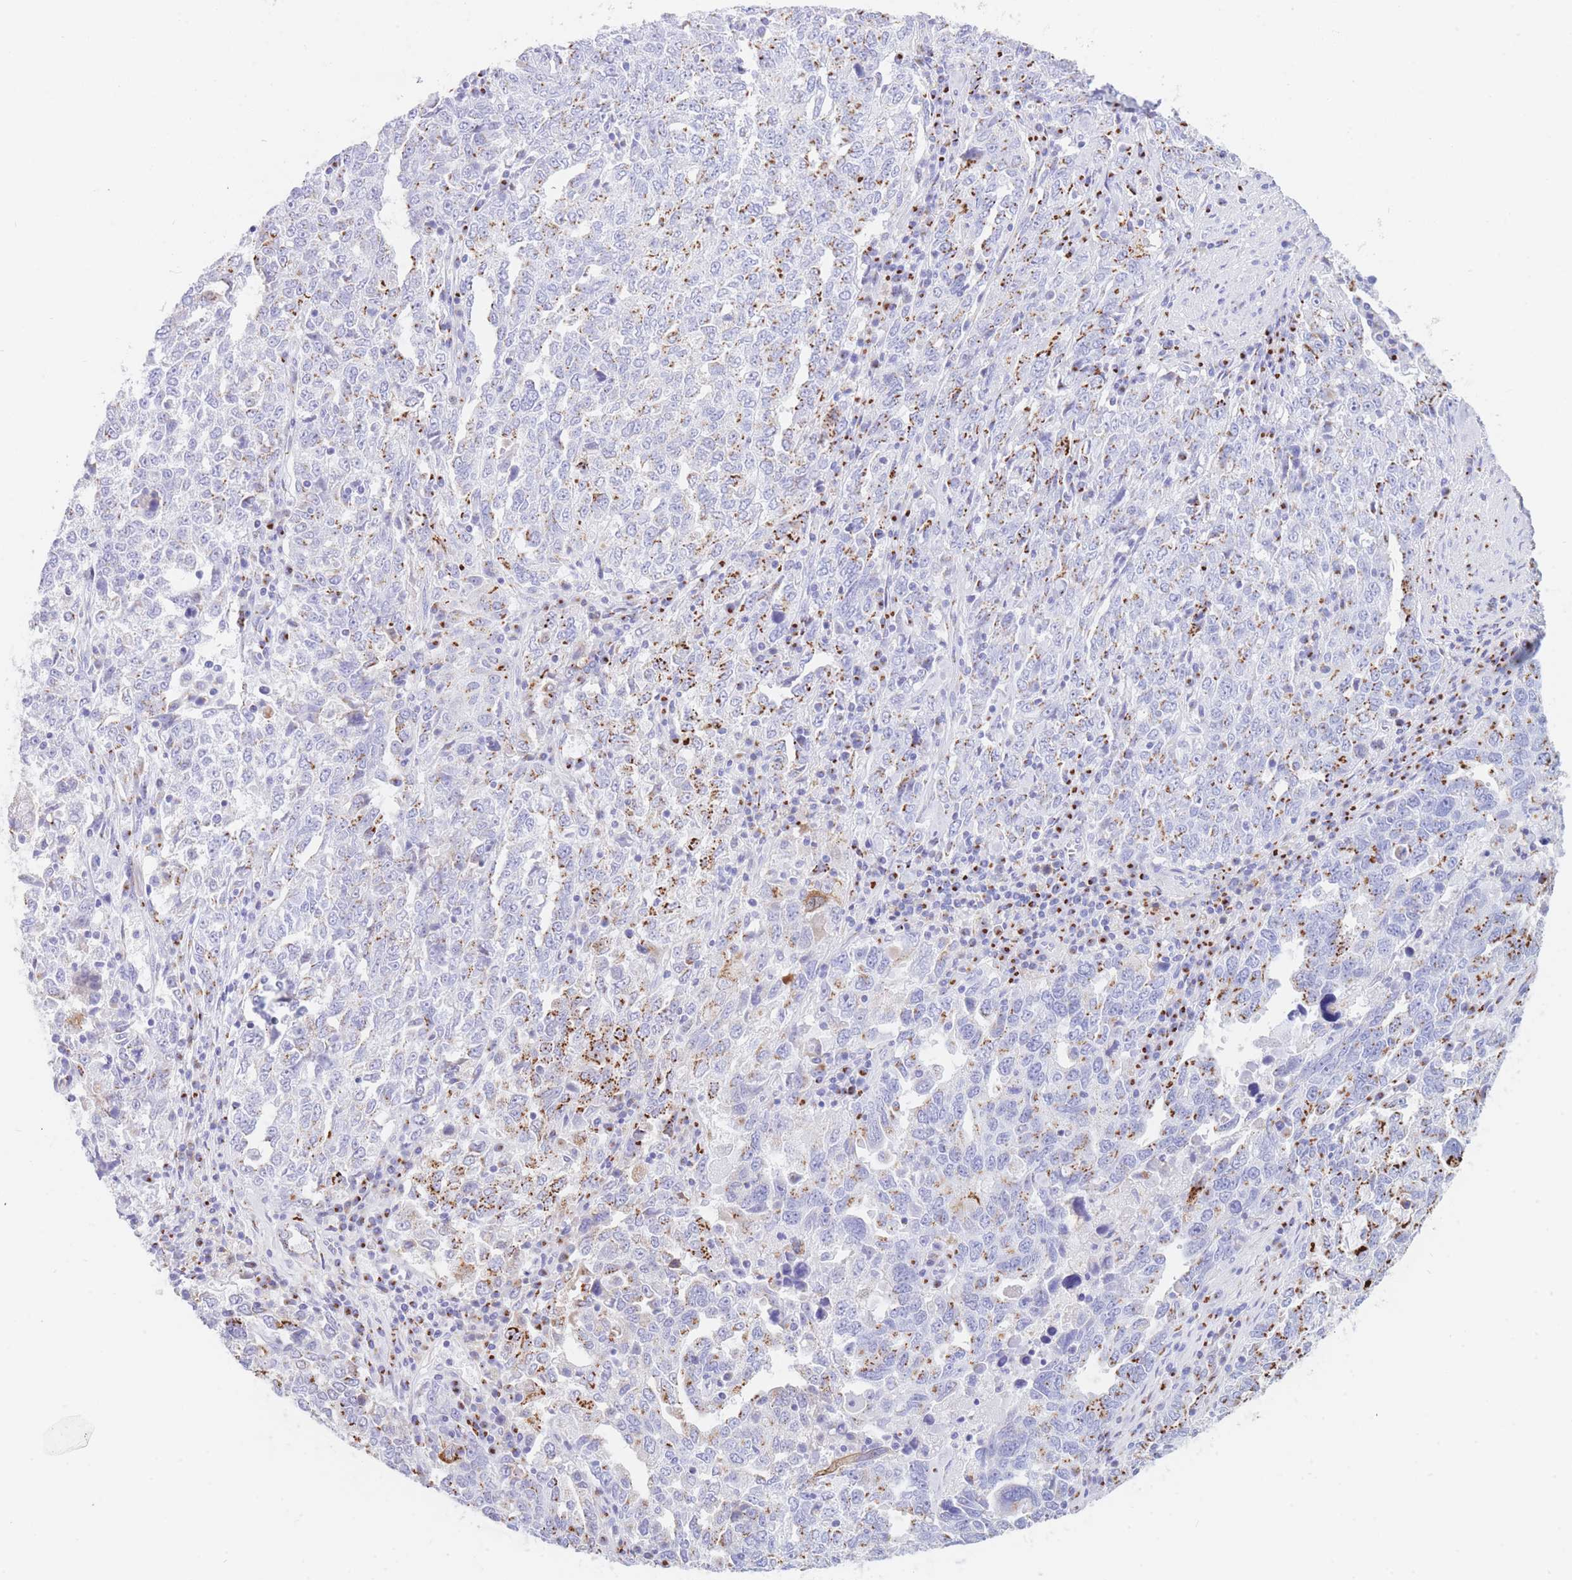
{"staining": {"intensity": "strong", "quantity": "25%-75%", "location": "cytoplasmic/membranous"}, "tissue": "ovarian cancer", "cell_type": "Tumor cells", "image_type": "cancer", "snomed": [{"axis": "morphology", "description": "Carcinoma, endometroid"}, {"axis": "topography", "description": "Ovary"}], "caption": "IHC histopathology image of neoplastic tissue: human endometroid carcinoma (ovarian) stained using immunohistochemistry shows high levels of strong protein expression localized specifically in the cytoplasmic/membranous of tumor cells, appearing as a cytoplasmic/membranous brown color.", "gene": "FAM3C", "patient": {"sex": "female", "age": 62}}